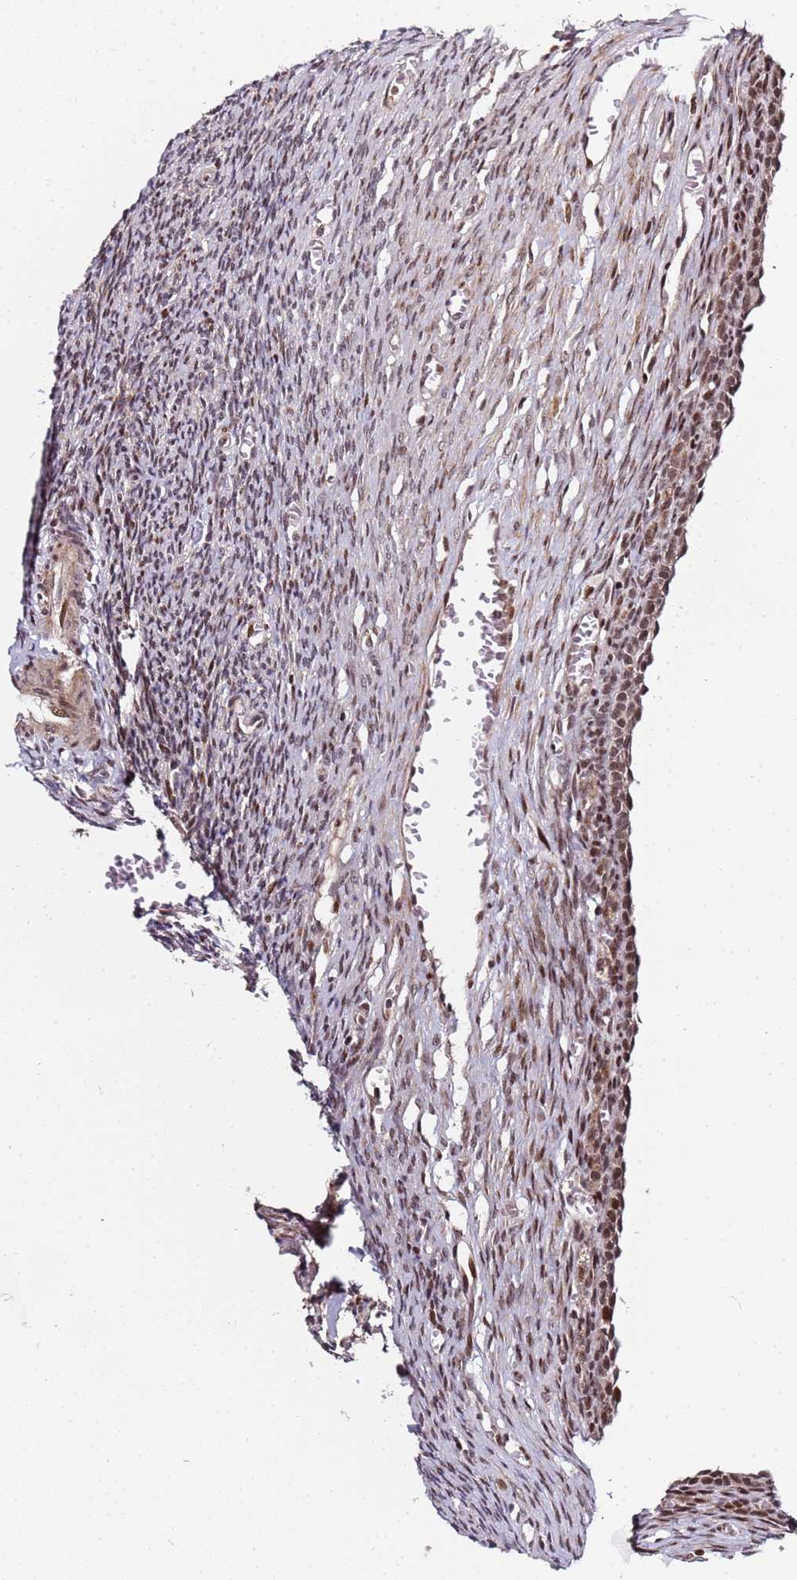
{"staining": {"intensity": "moderate", "quantity": ">75%", "location": "nuclear"}, "tissue": "ovary", "cell_type": "Ovarian stroma cells", "image_type": "normal", "snomed": [{"axis": "morphology", "description": "Normal tissue, NOS"}, {"axis": "topography", "description": "Ovary"}], "caption": "Protein staining of normal ovary exhibits moderate nuclear positivity in approximately >75% of ovarian stroma cells.", "gene": "PPM1H", "patient": {"sex": "female", "age": 27}}